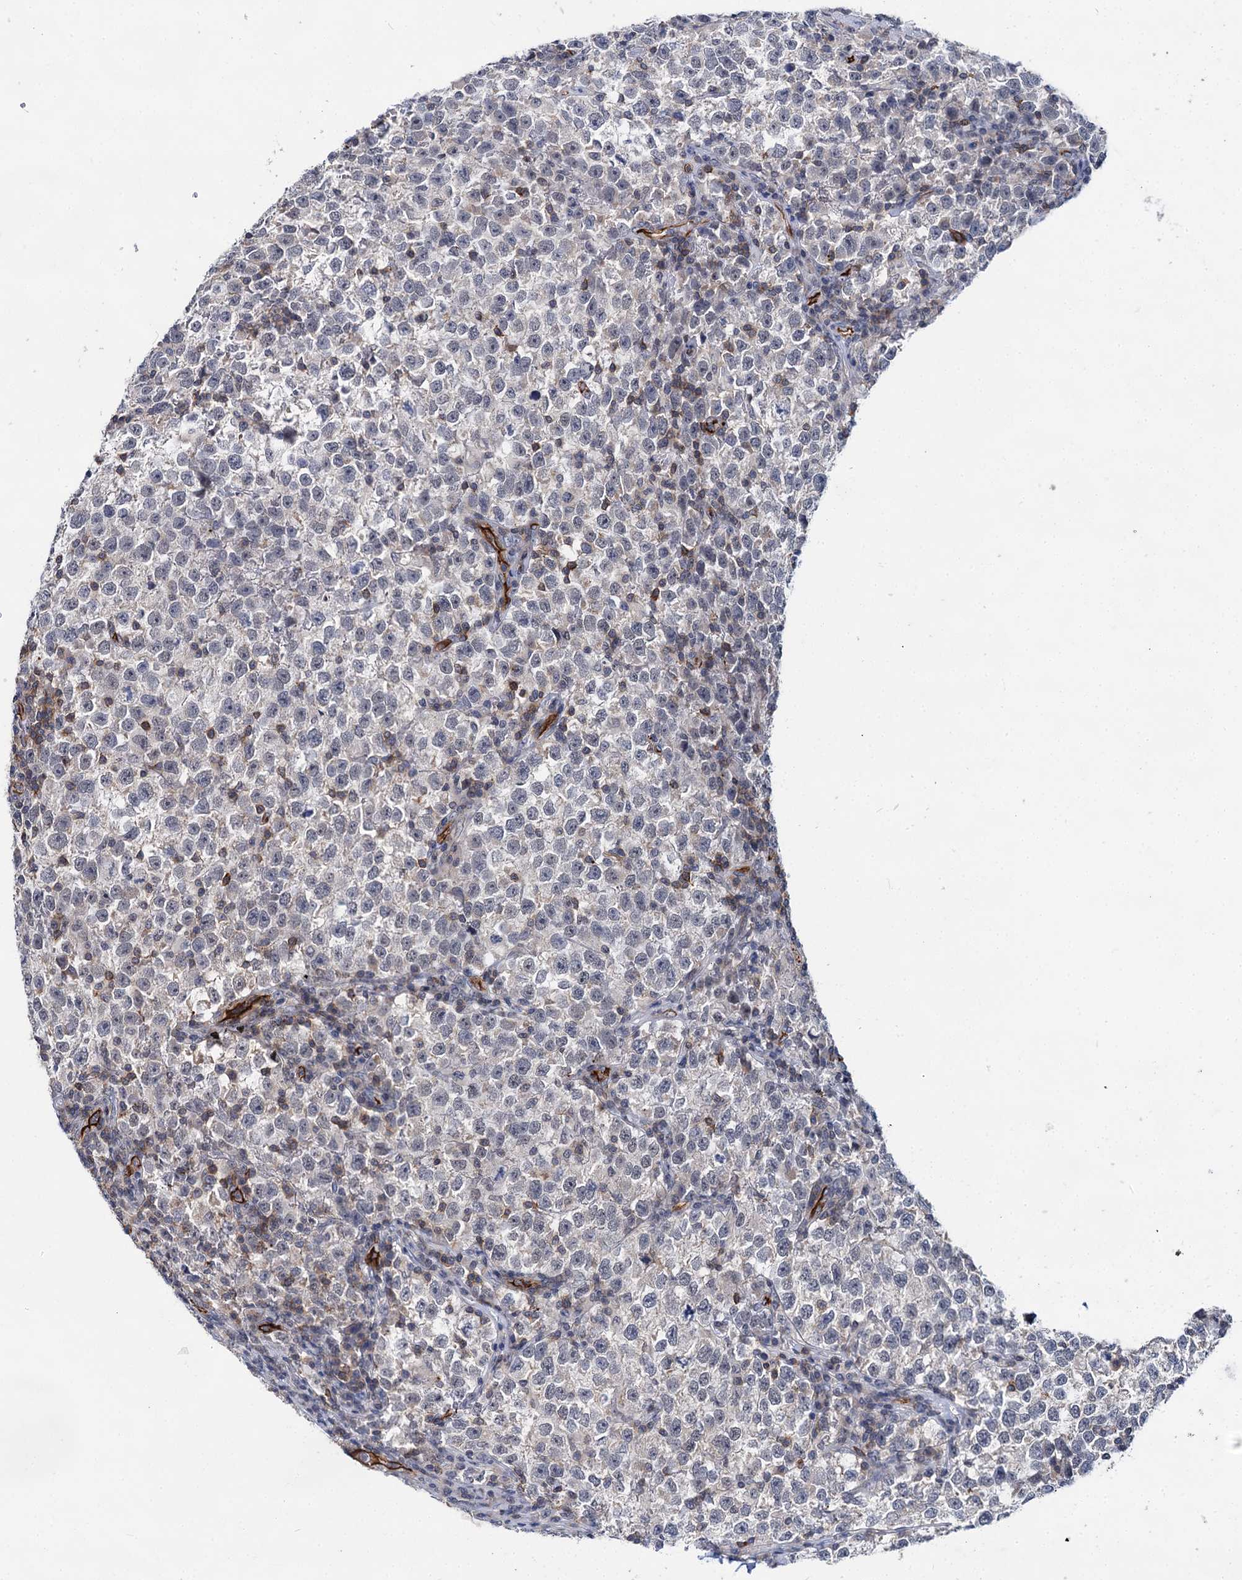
{"staining": {"intensity": "negative", "quantity": "none", "location": "none"}, "tissue": "testis cancer", "cell_type": "Tumor cells", "image_type": "cancer", "snomed": [{"axis": "morphology", "description": "Normal tissue, NOS"}, {"axis": "morphology", "description": "Seminoma, NOS"}, {"axis": "topography", "description": "Testis"}], "caption": "Immunohistochemical staining of testis seminoma shows no significant staining in tumor cells.", "gene": "ABLIM1", "patient": {"sex": "male", "age": 43}}